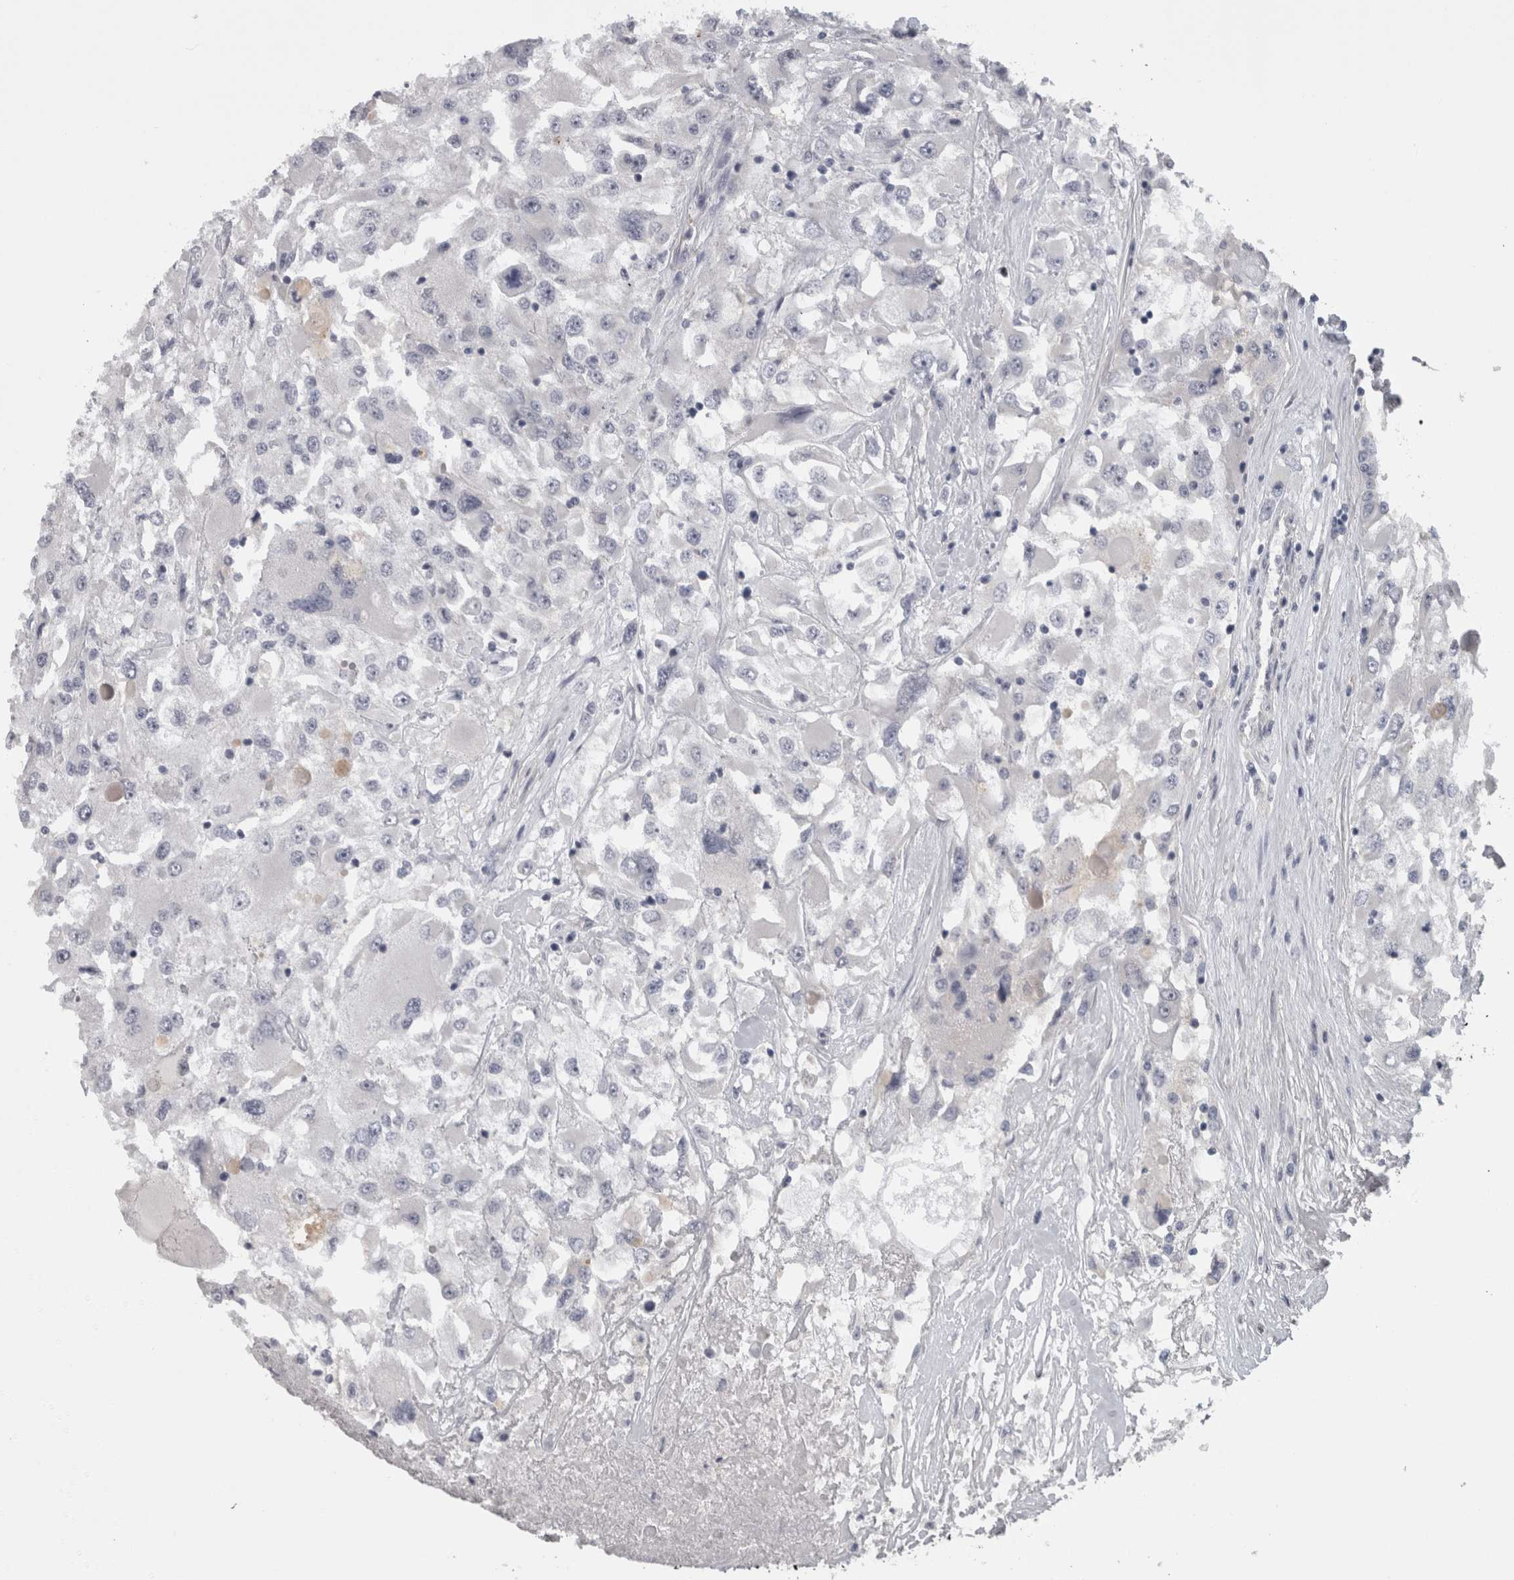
{"staining": {"intensity": "negative", "quantity": "none", "location": "none"}, "tissue": "renal cancer", "cell_type": "Tumor cells", "image_type": "cancer", "snomed": [{"axis": "morphology", "description": "Adenocarcinoma, NOS"}, {"axis": "topography", "description": "Kidney"}], "caption": "Histopathology image shows no significant protein positivity in tumor cells of adenocarcinoma (renal).", "gene": "RMDN1", "patient": {"sex": "female", "age": 52}}